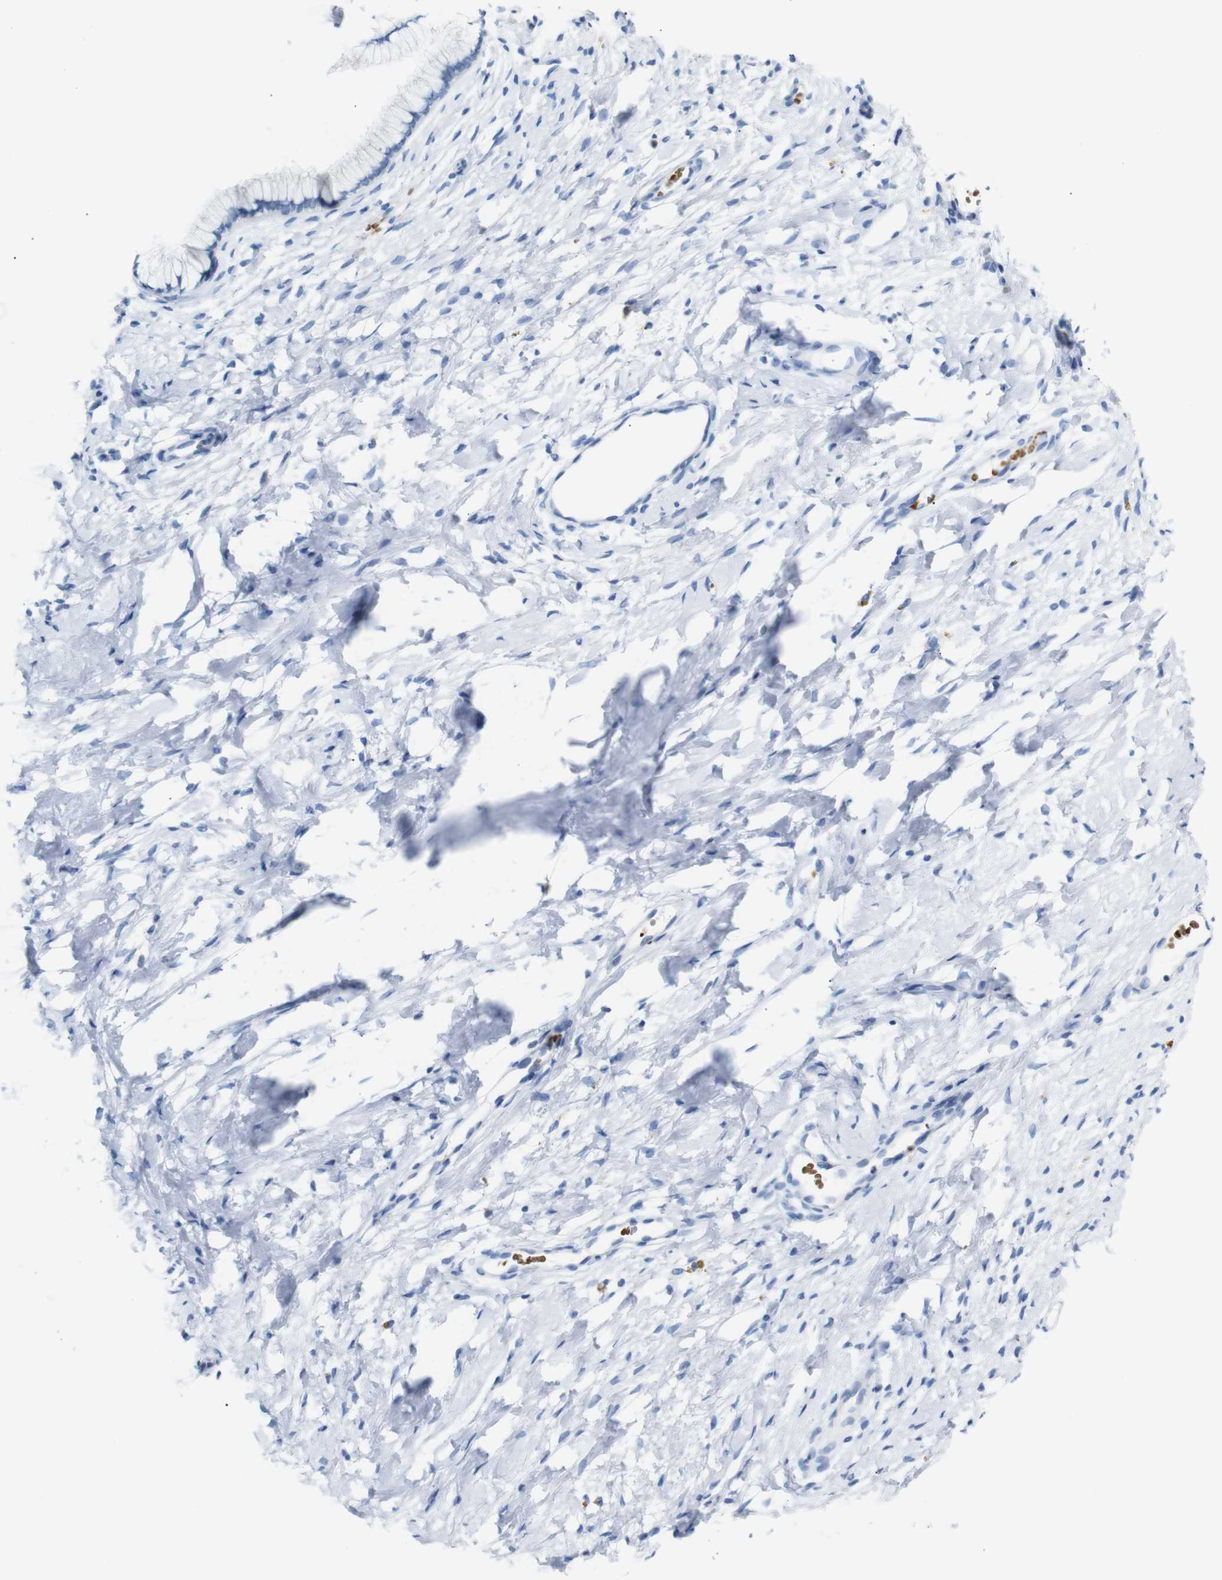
{"staining": {"intensity": "negative", "quantity": "none", "location": "none"}, "tissue": "cervix", "cell_type": "Glandular cells", "image_type": "normal", "snomed": [{"axis": "morphology", "description": "Normal tissue, NOS"}, {"axis": "topography", "description": "Cervix"}], "caption": "Protein analysis of unremarkable cervix exhibits no significant staining in glandular cells. The staining was performed using DAB to visualize the protein expression in brown, while the nuclei were stained in blue with hematoxylin (Magnification: 20x).", "gene": "ERVMER34", "patient": {"sex": "female", "age": 65}}